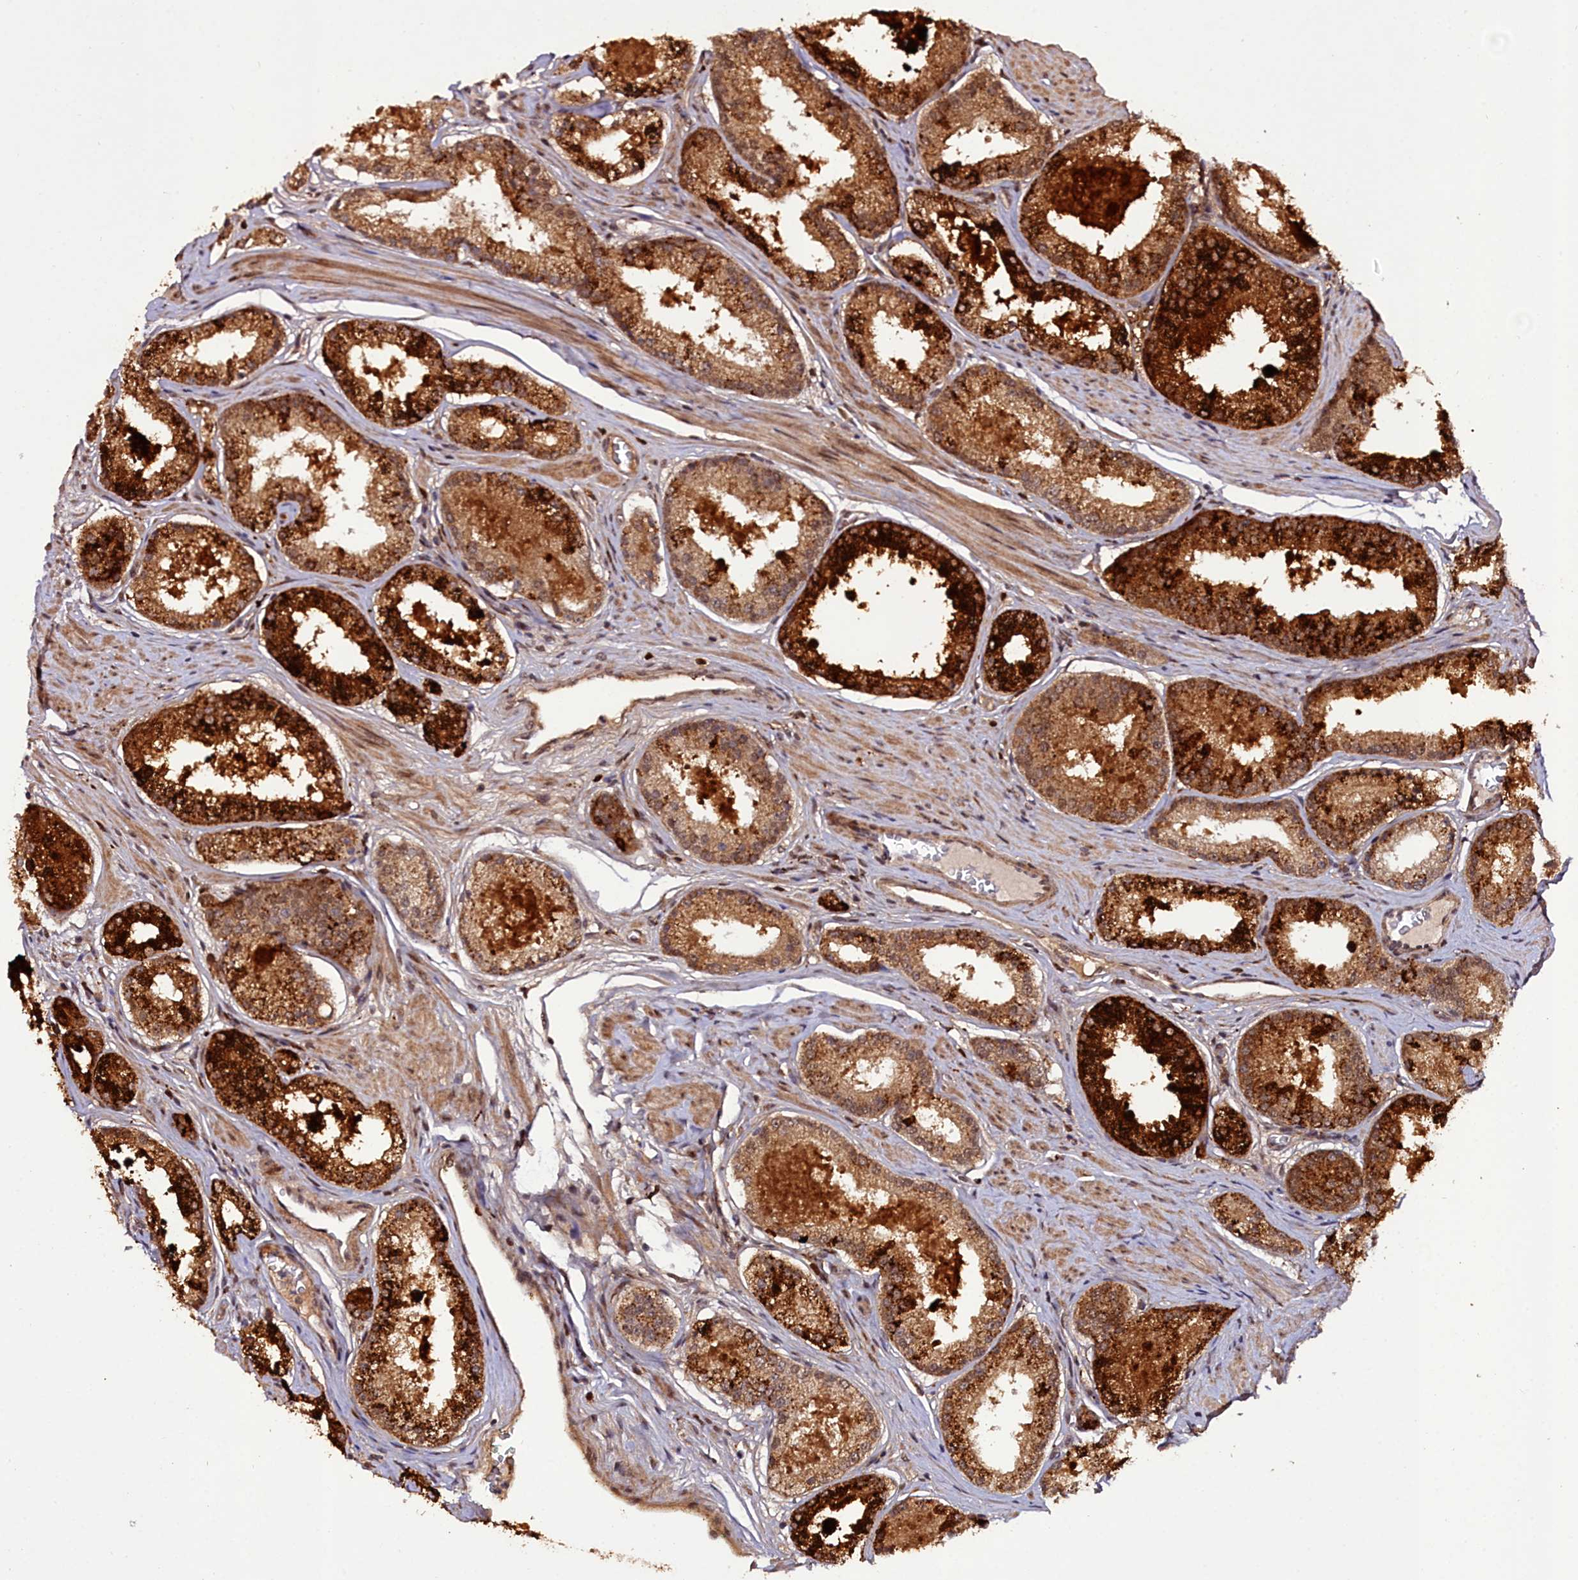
{"staining": {"intensity": "strong", "quantity": ">75%", "location": "cytoplasmic/membranous"}, "tissue": "prostate cancer", "cell_type": "Tumor cells", "image_type": "cancer", "snomed": [{"axis": "morphology", "description": "Adenocarcinoma, Low grade"}, {"axis": "topography", "description": "Prostate"}], "caption": "Prostate low-grade adenocarcinoma tissue reveals strong cytoplasmic/membranous staining in approximately >75% of tumor cells, visualized by immunohistochemistry.", "gene": "CXXC1", "patient": {"sex": "male", "age": 59}}